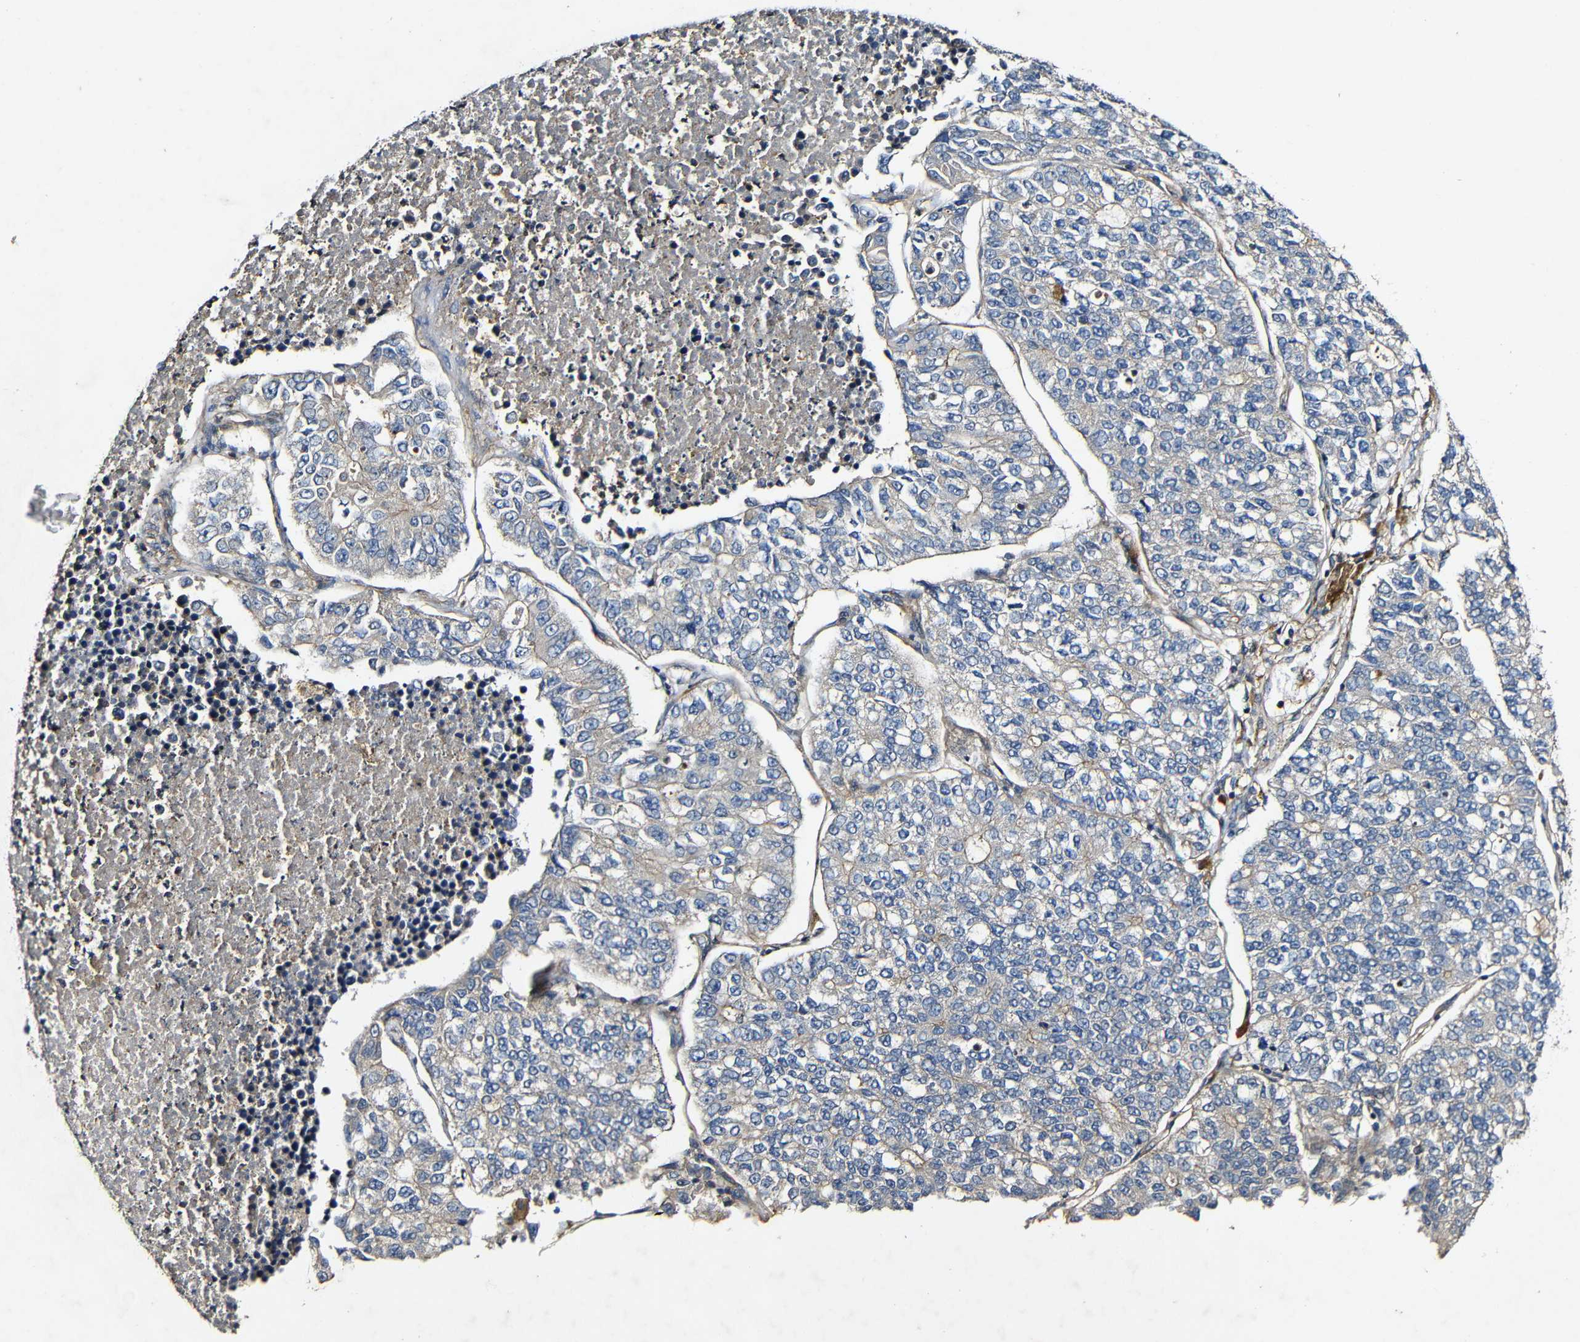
{"staining": {"intensity": "weak", "quantity": "<25%", "location": "cytoplasmic/membranous"}, "tissue": "lung cancer", "cell_type": "Tumor cells", "image_type": "cancer", "snomed": [{"axis": "morphology", "description": "Adenocarcinoma, NOS"}, {"axis": "topography", "description": "Lung"}], "caption": "Tumor cells show no significant protein positivity in lung cancer.", "gene": "GSDME", "patient": {"sex": "male", "age": 49}}